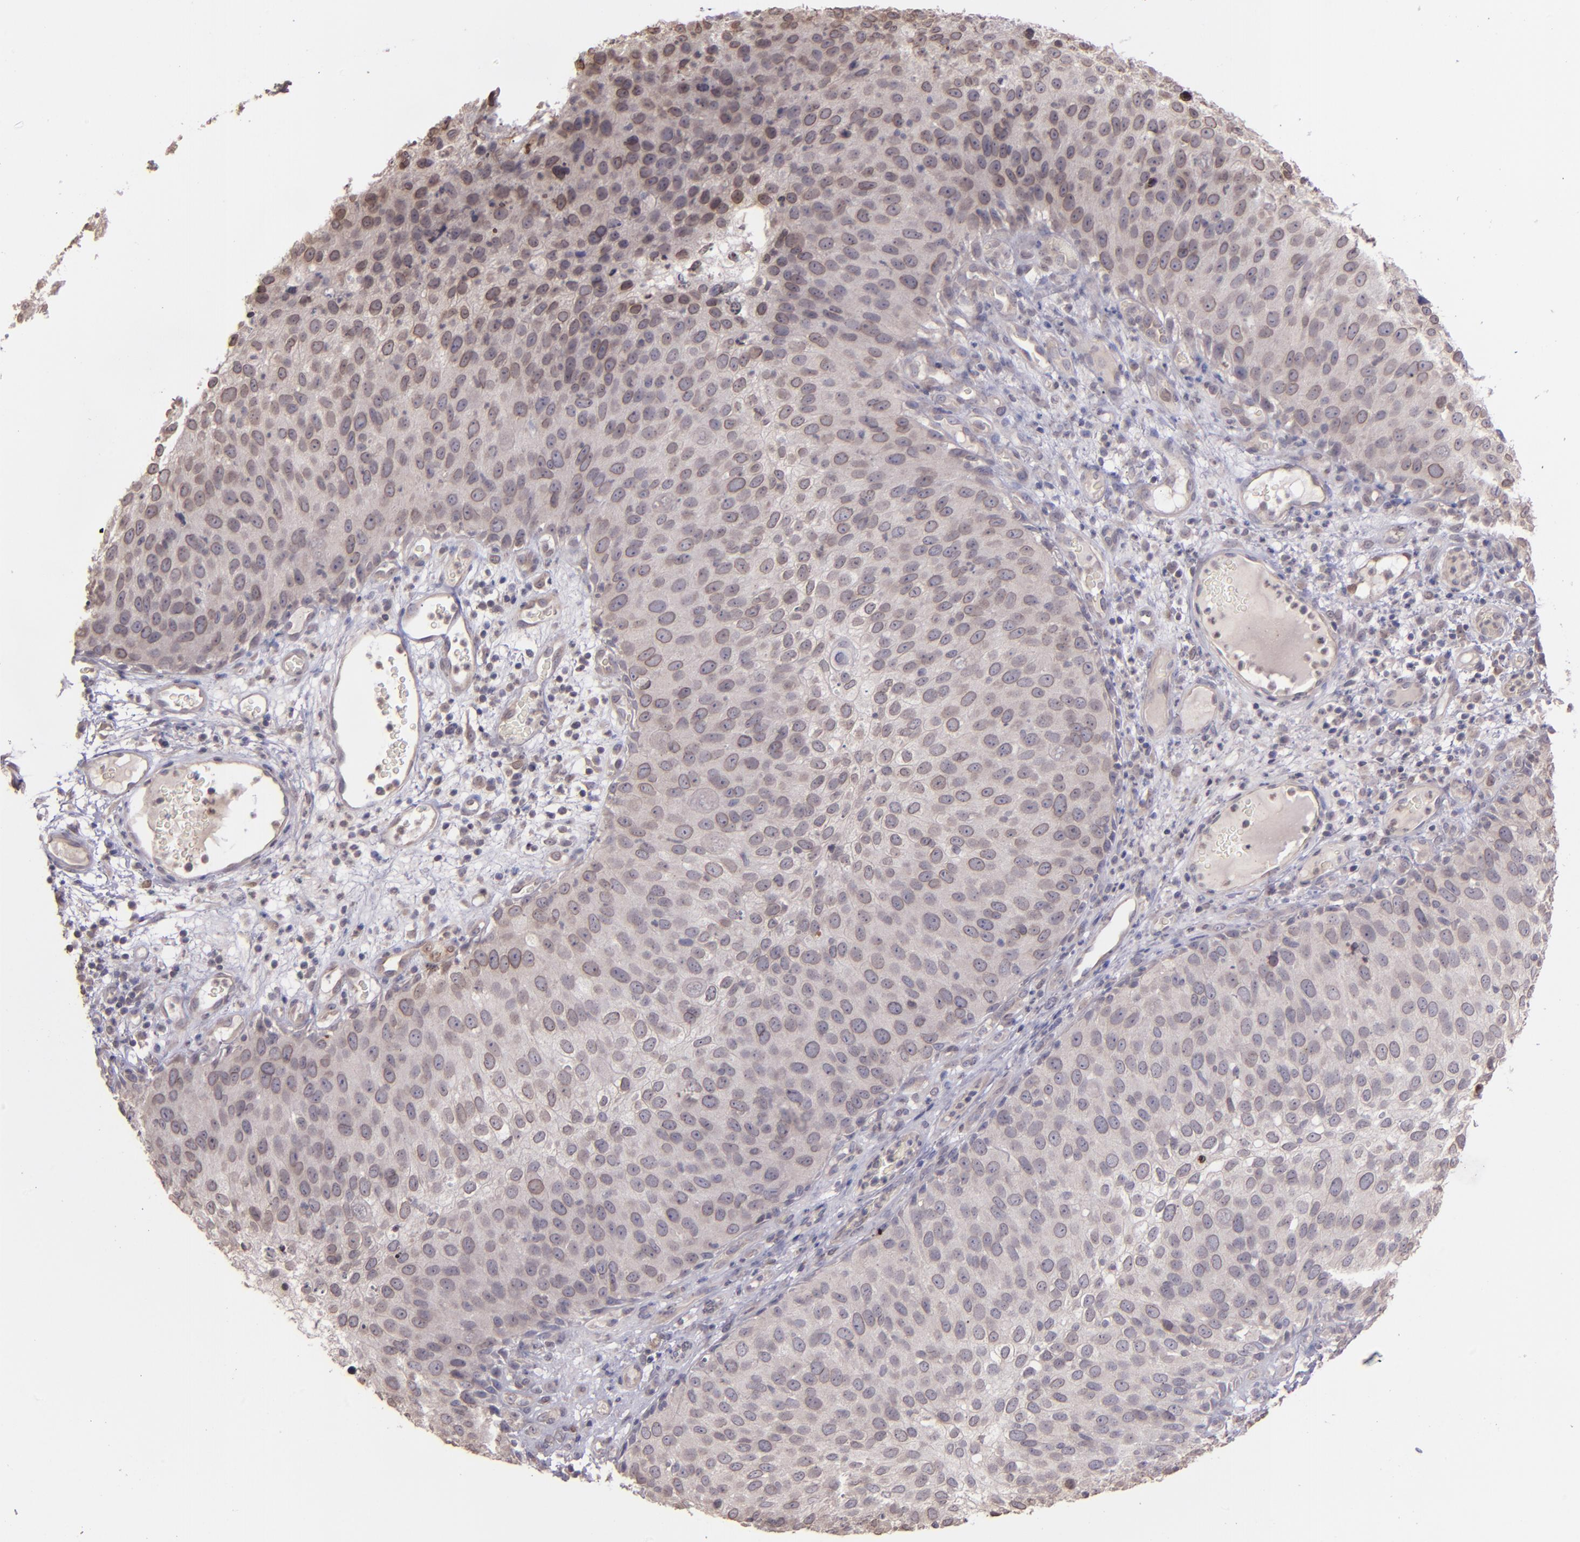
{"staining": {"intensity": "negative", "quantity": "none", "location": "none"}, "tissue": "skin cancer", "cell_type": "Tumor cells", "image_type": "cancer", "snomed": [{"axis": "morphology", "description": "Squamous cell carcinoma, NOS"}, {"axis": "topography", "description": "Skin"}], "caption": "Micrograph shows no significant protein positivity in tumor cells of skin squamous cell carcinoma.", "gene": "NUP62CL", "patient": {"sex": "male", "age": 87}}